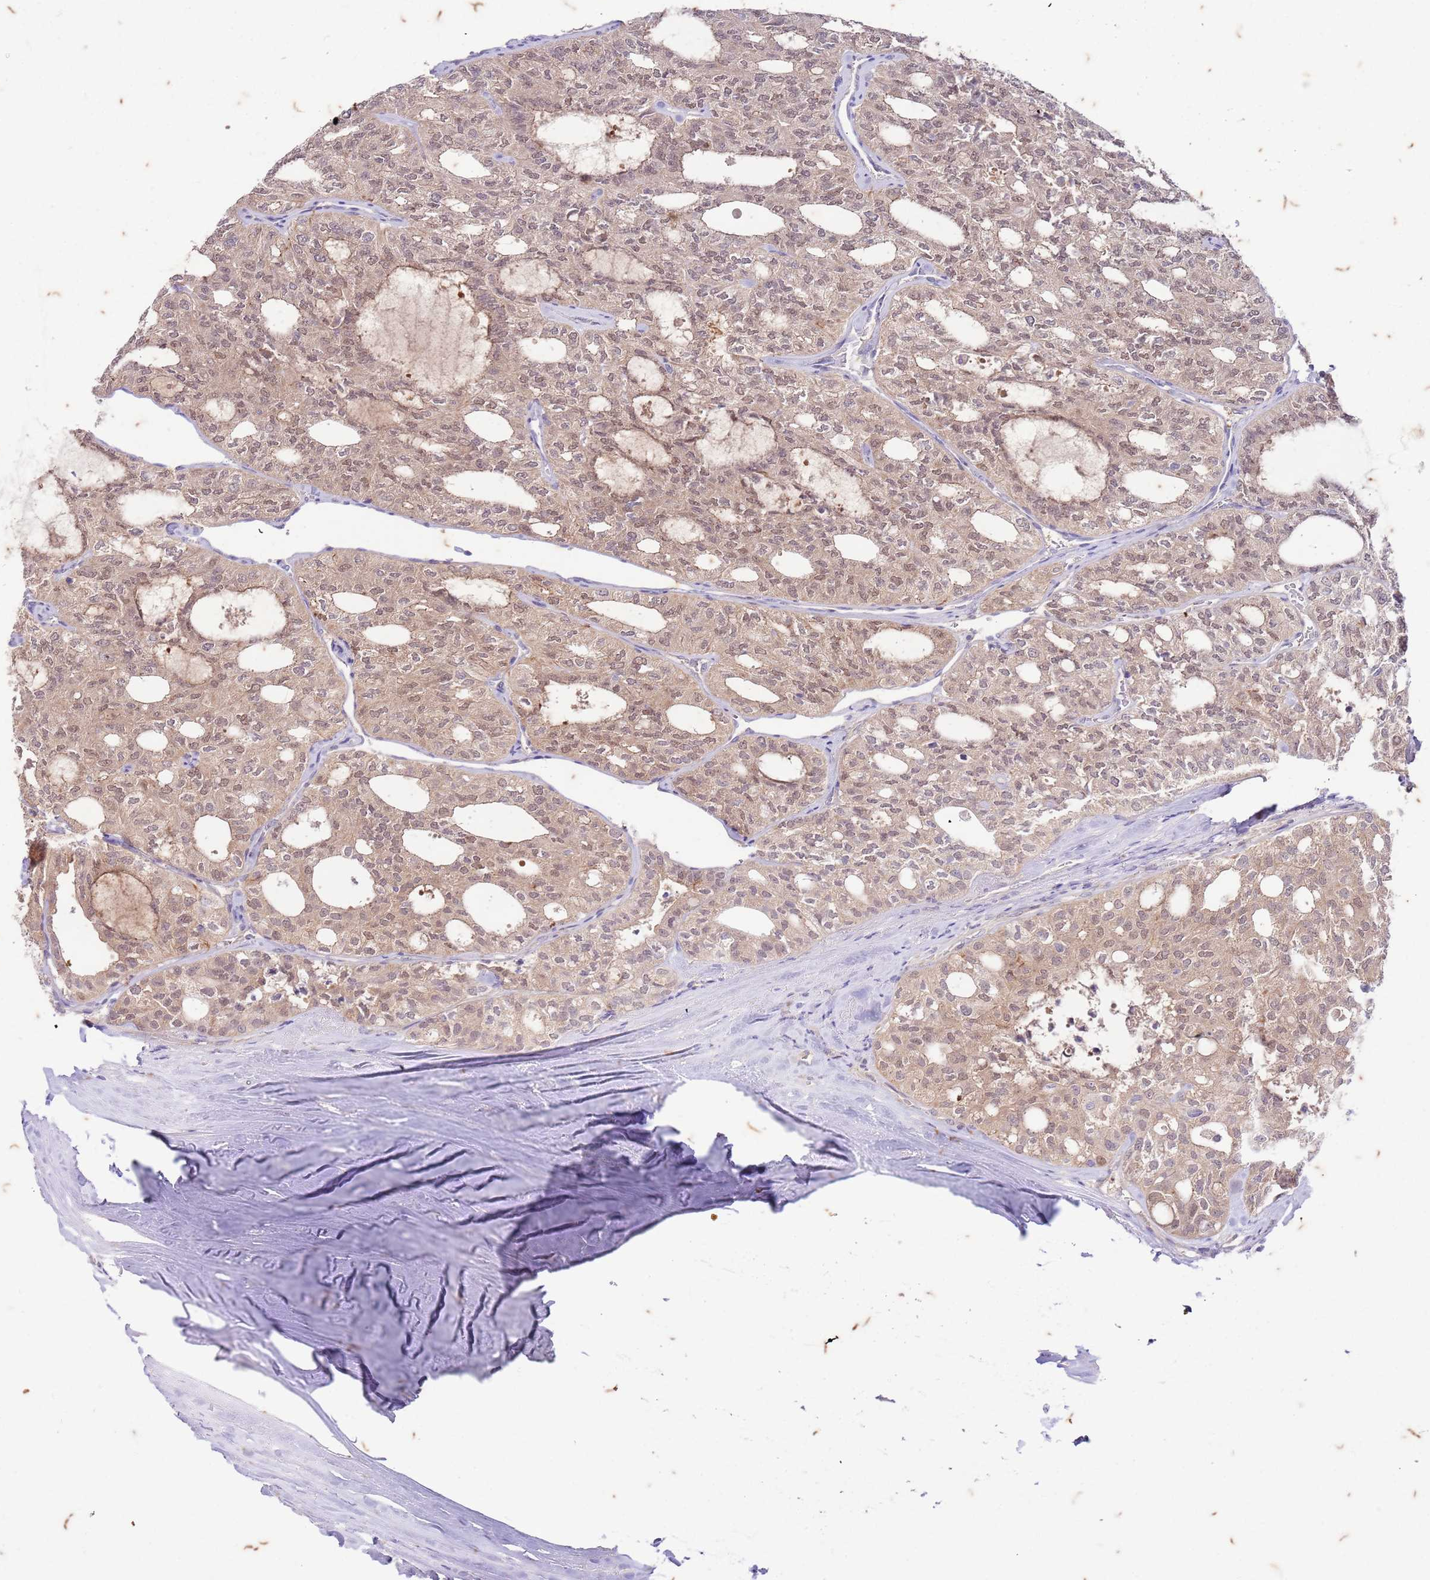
{"staining": {"intensity": "weak", "quantity": ">75%", "location": "cytoplasmic/membranous,nuclear"}, "tissue": "thyroid cancer", "cell_type": "Tumor cells", "image_type": "cancer", "snomed": [{"axis": "morphology", "description": "Follicular adenoma carcinoma, NOS"}, {"axis": "topography", "description": "Thyroid gland"}], "caption": "Immunohistochemical staining of human follicular adenoma carcinoma (thyroid) demonstrates weak cytoplasmic/membranous and nuclear protein expression in about >75% of tumor cells.", "gene": "RAPGEF3", "patient": {"sex": "male", "age": 75}}